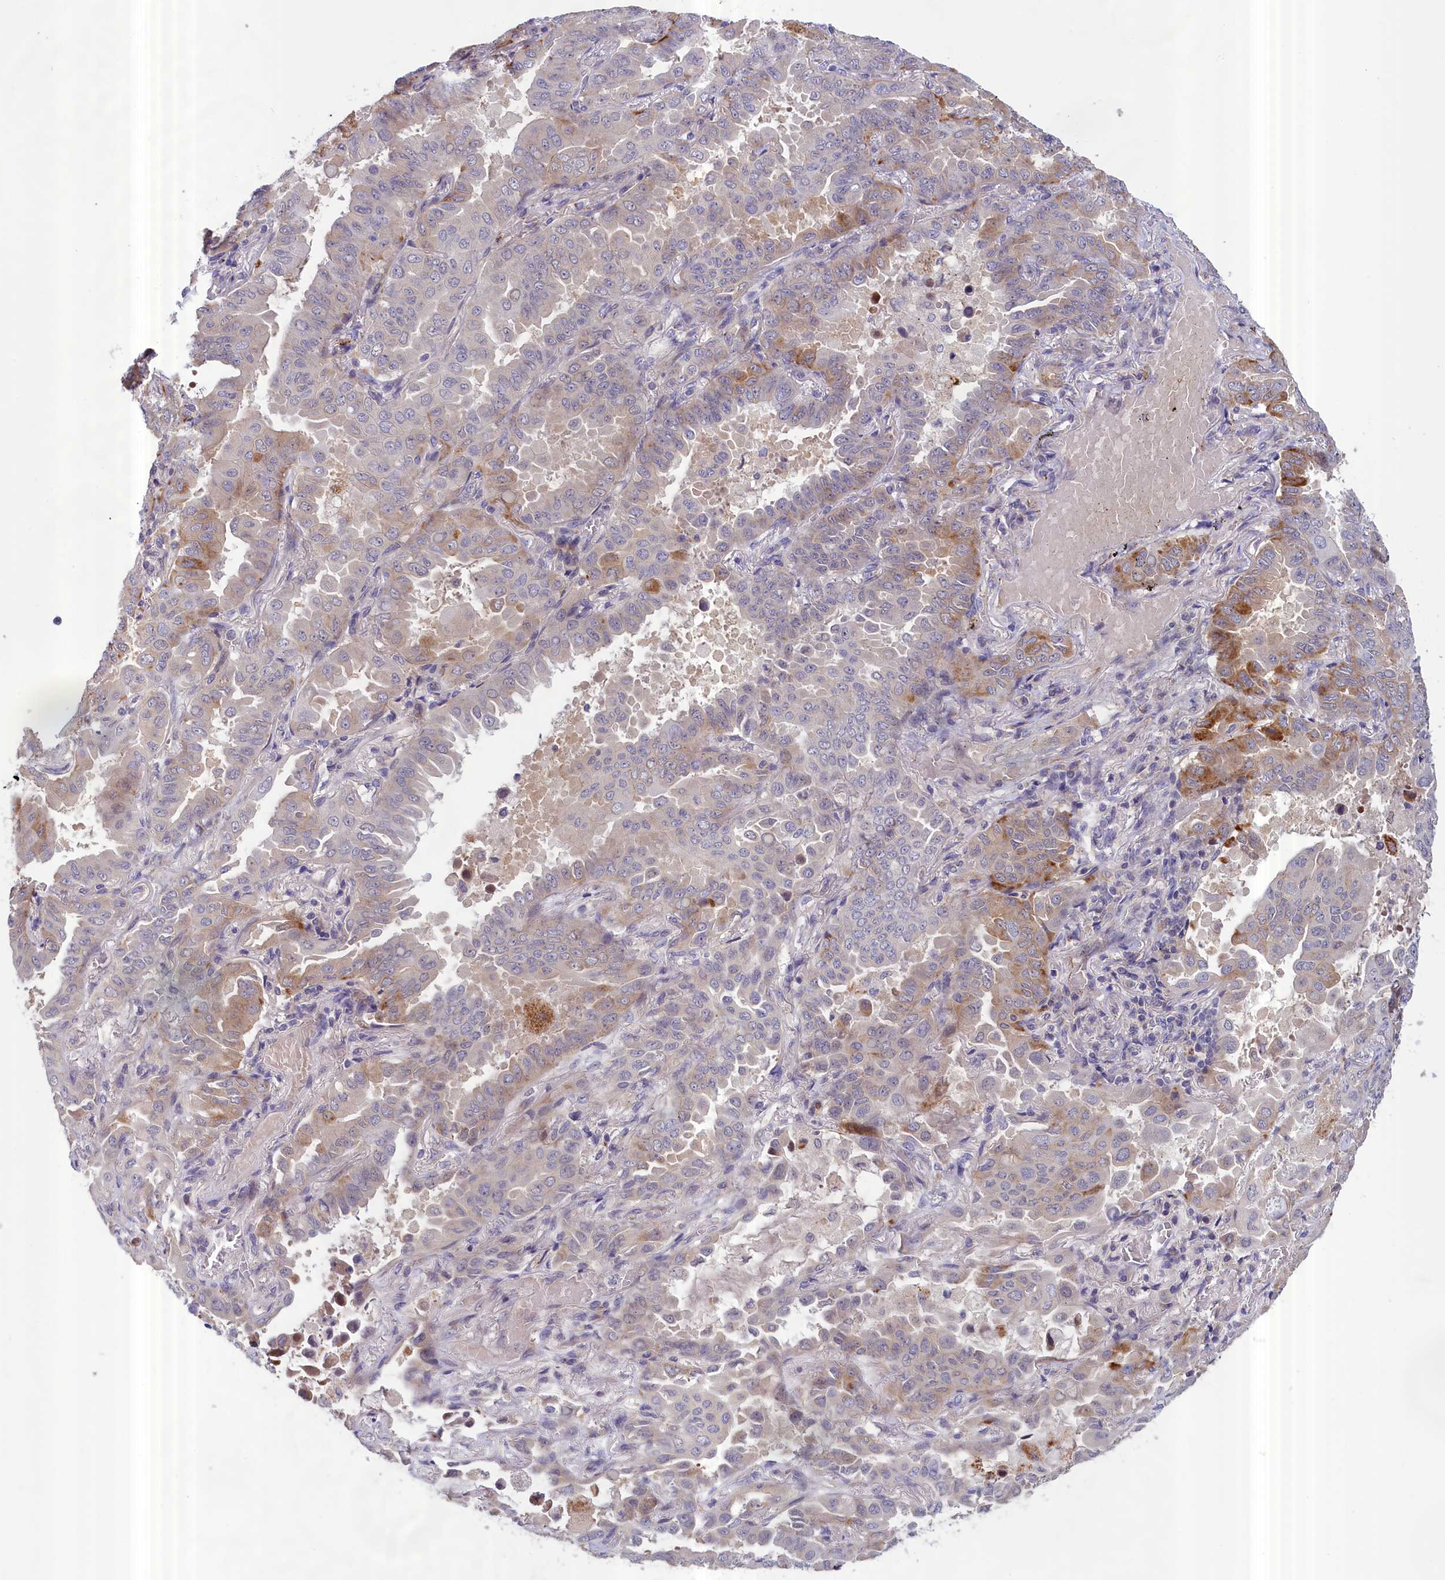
{"staining": {"intensity": "moderate", "quantity": "<25%", "location": "cytoplasmic/membranous"}, "tissue": "lung cancer", "cell_type": "Tumor cells", "image_type": "cancer", "snomed": [{"axis": "morphology", "description": "Adenocarcinoma, NOS"}, {"axis": "topography", "description": "Lung"}], "caption": "Approximately <25% of tumor cells in lung adenocarcinoma show moderate cytoplasmic/membranous protein staining as visualized by brown immunohistochemical staining.", "gene": "IGFALS", "patient": {"sex": "male", "age": 64}}